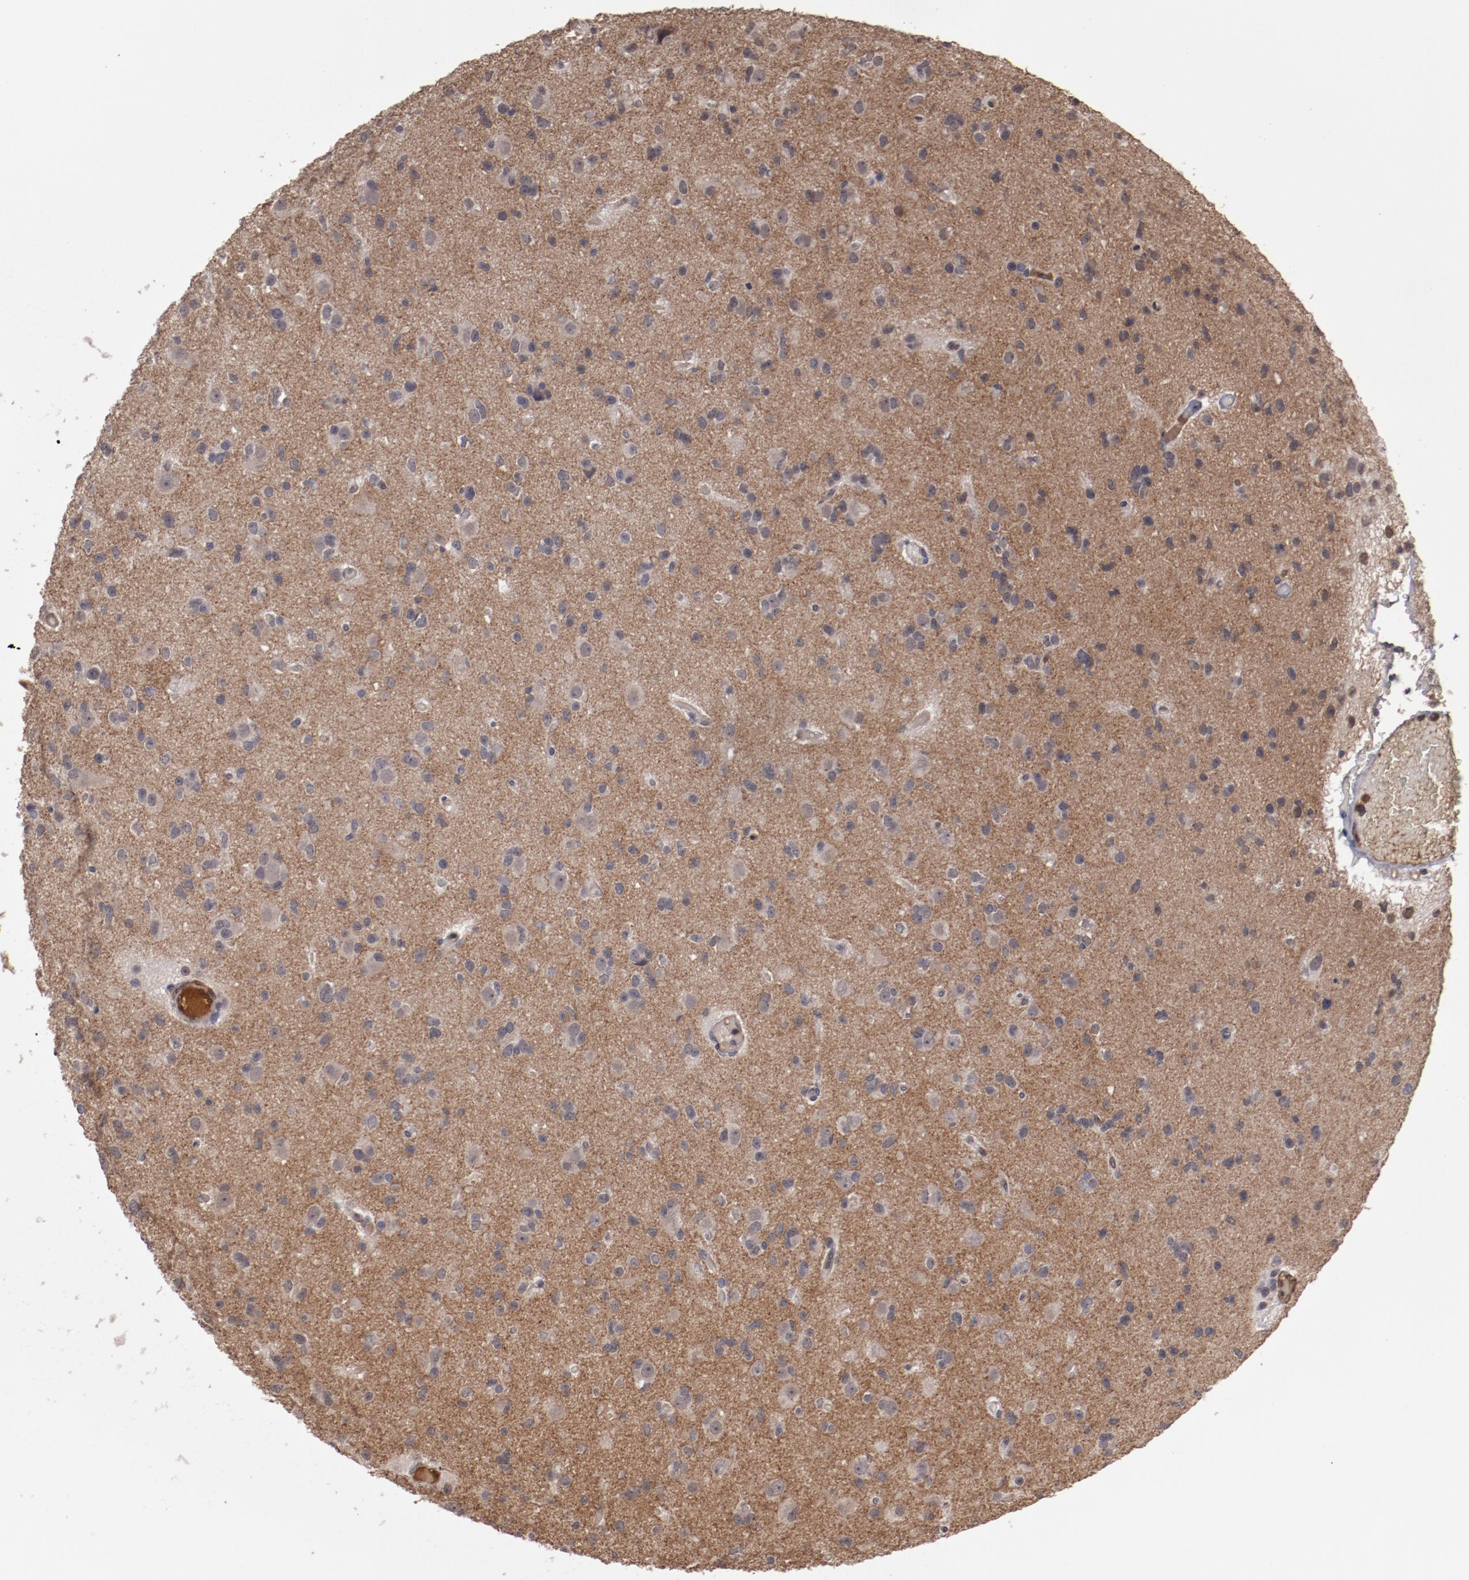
{"staining": {"intensity": "weak", "quantity": "25%-75%", "location": "cytoplasmic/membranous"}, "tissue": "glioma", "cell_type": "Tumor cells", "image_type": "cancer", "snomed": [{"axis": "morphology", "description": "Glioma, malignant, Low grade"}, {"axis": "topography", "description": "Brain"}], "caption": "The image shows immunohistochemical staining of malignant glioma (low-grade). There is weak cytoplasmic/membranous staining is appreciated in approximately 25%-75% of tumor cells. (Stains: DAB (3,3'-diaminobenzidine) in brown, nuclei in blue, Microscopy: brightfield microscopy at high magnification).", "gene": "SERPINA7", "patient": {"sex": "male", "age": 42}}